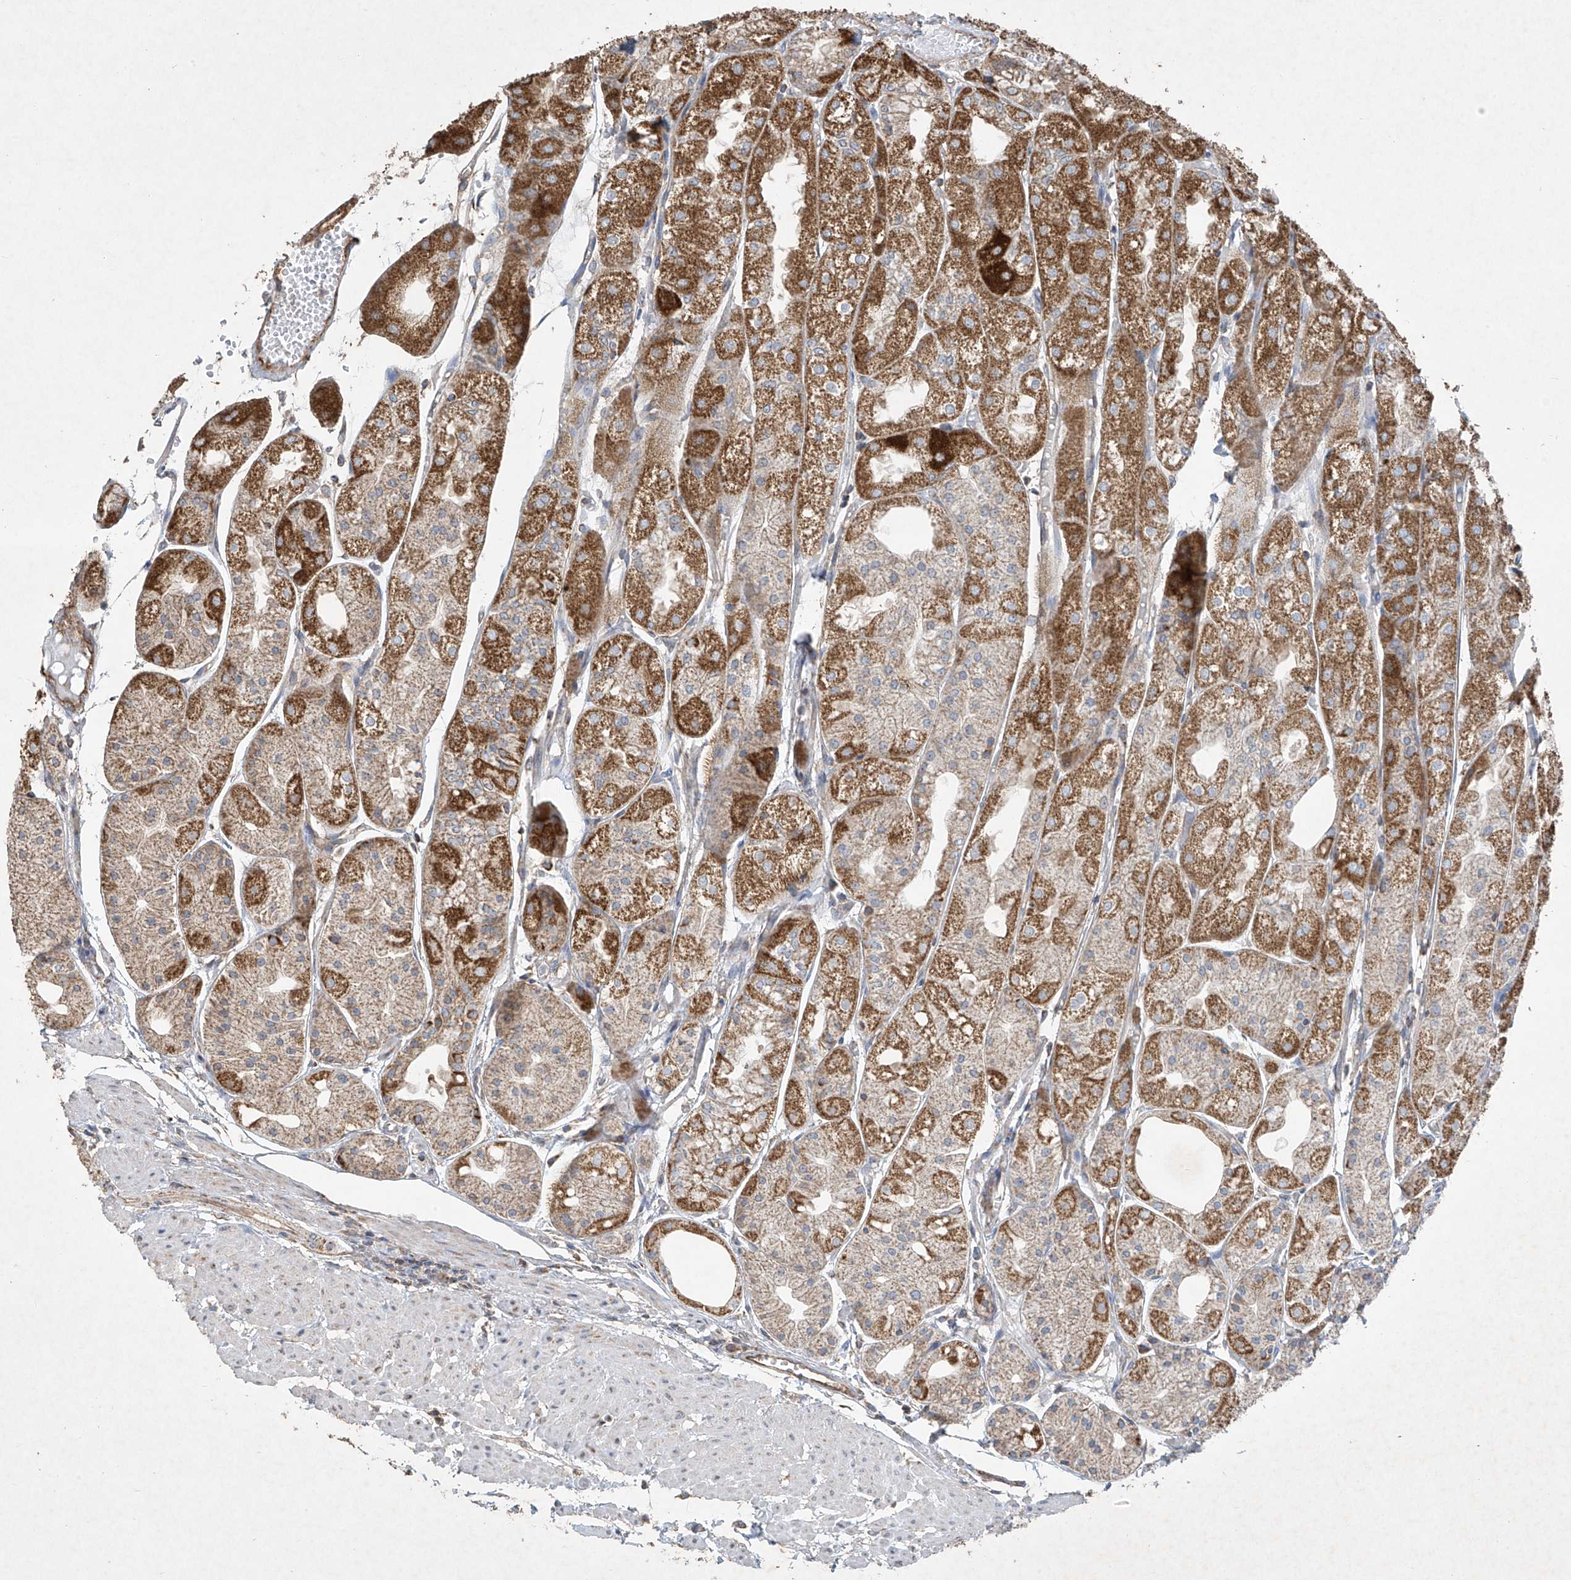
{"staining": {"intensity": "strong", "quantity": ">75%", "location": "cytoplasmic/membranous"}, "tissue": "stomach", "cell_type": "Glandular cells", "image_type": "normal", "snomed": [{"axis": "morphology", "description": "Normal tissue, NOS"}, {"axis": "topography", "description": "Stomach, upper"}], "caption": "Protein analysis of unremarkable stomach shows strong cytoplasmic/membranous staining in about >75% of glandular cells. Immunohistochemistry (ihc) stains the protein of interest in brown and the nuclei are stained blue.", "gene": "UQCC1", "patient": {"sex": "male", "age": 72}}